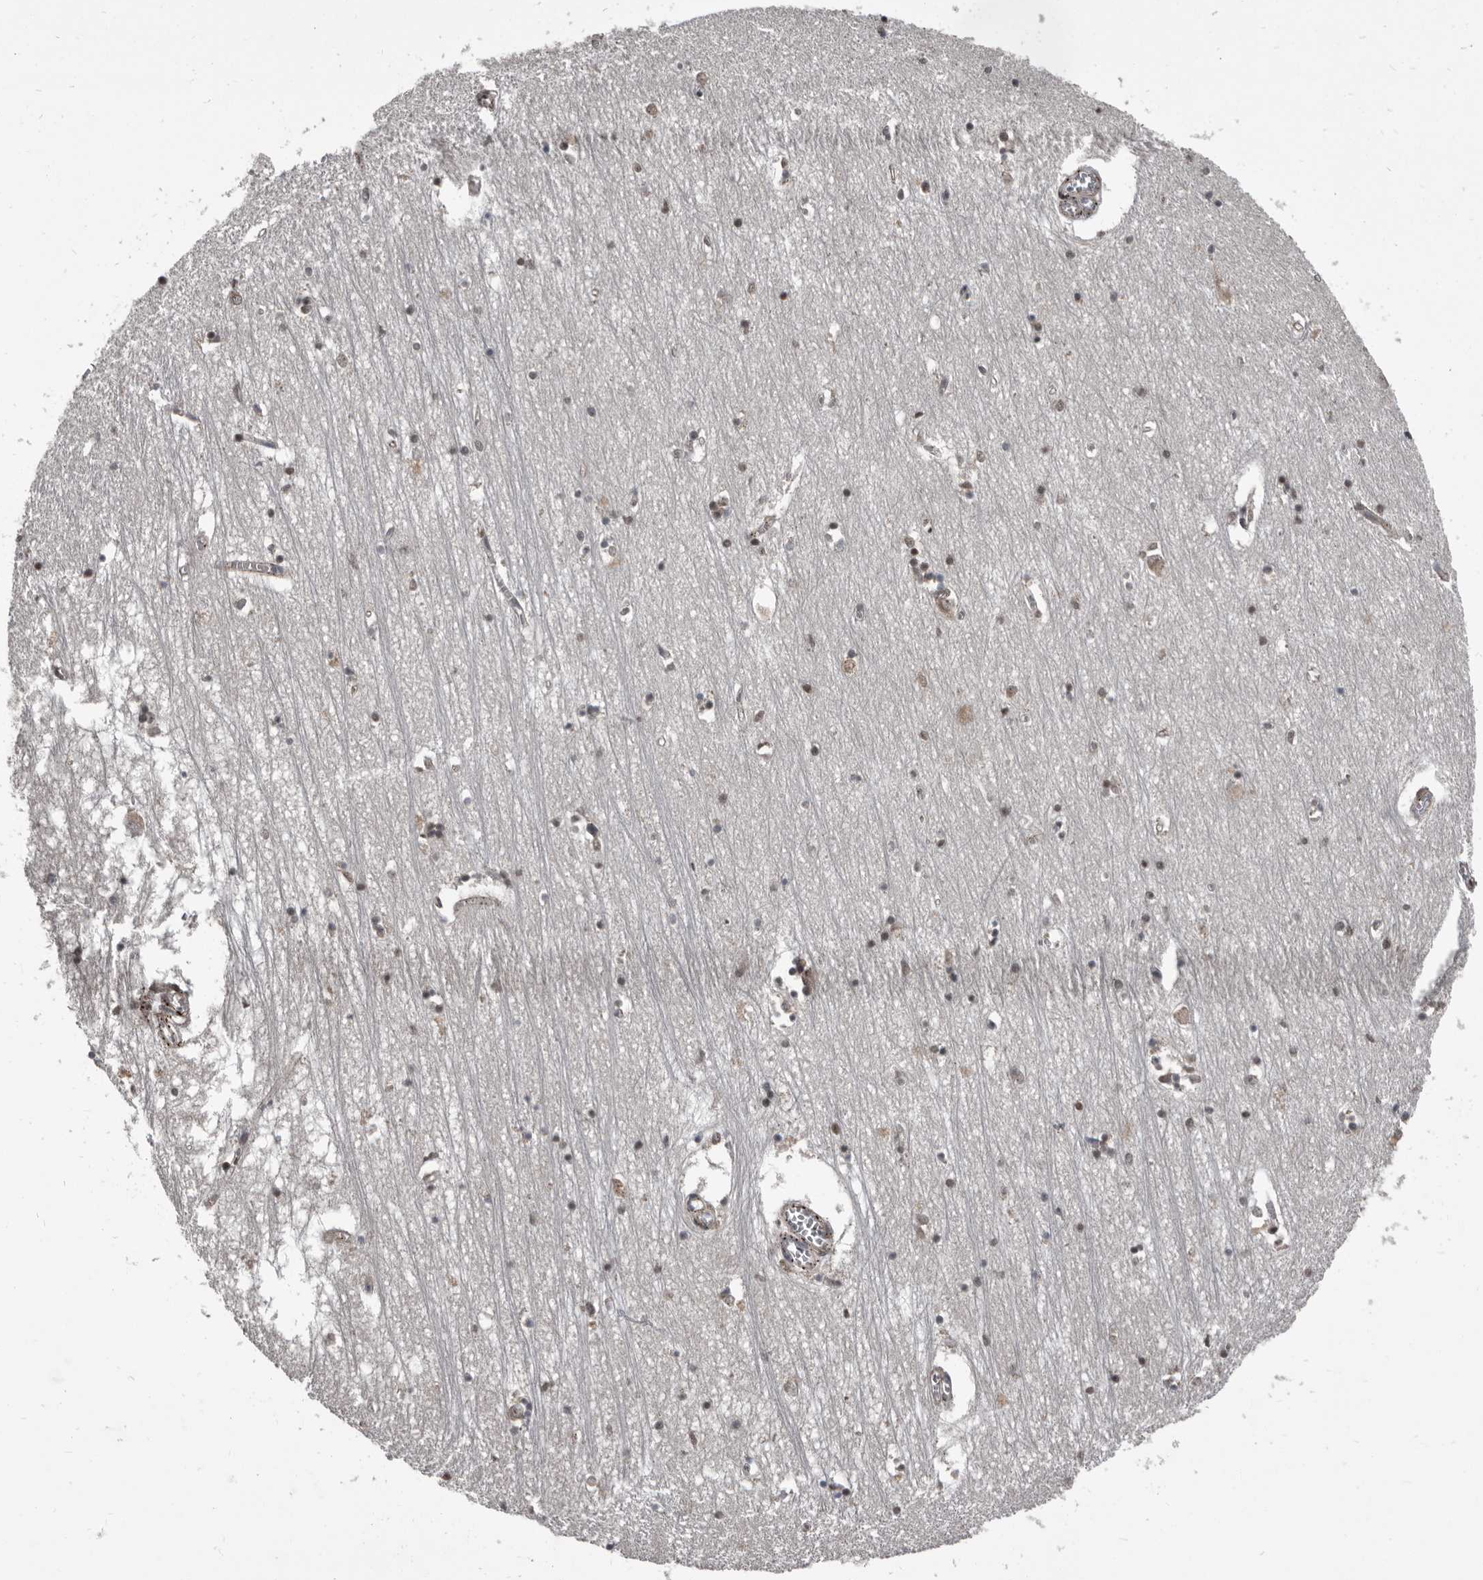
{"staining": {"intensity": "moderate", "quantity": "25%-75%", "location": "nuclear"}, "tissue": "hippocampus", "cell_type": "Glial cells", "image_type": "normal", "snomed": [{"axis": "morphology", "description": "Normal tissue, NOS"}, {"axis": "topography", "description": "Hippocampus"}], "caption": "DAB (3,3'-diaminobenzidine) immunohistochemical staining of unremarkable human hippocampus shows moderate nuclear protein positivity in approximately 25%-75% of glial cells.", "gene": "CHD1L", "patient": {"sex": "male", "age": 70}}